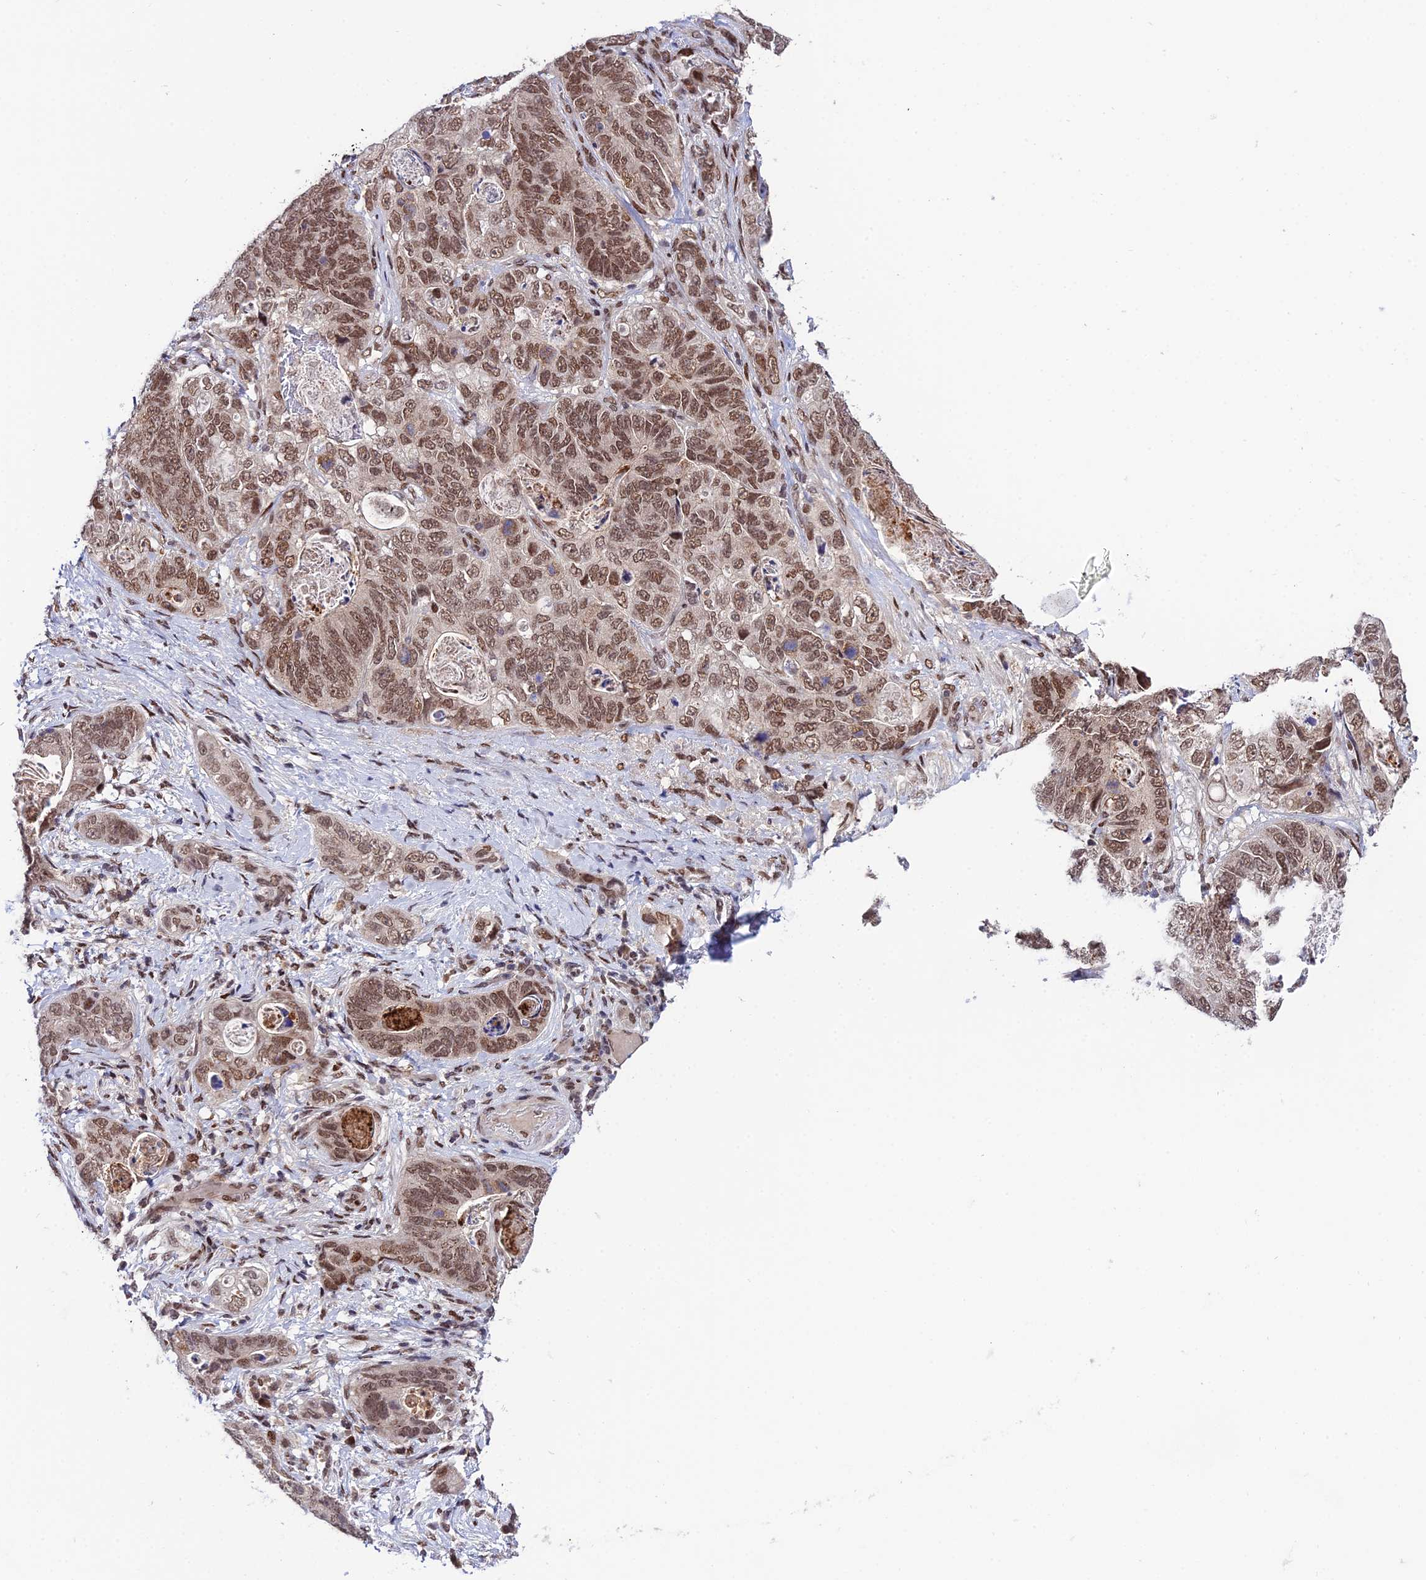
{"staining": {"intensity": "moderate", "quantity": ">75%", "location": "nuclear"}, "tissue": "stomach cancer", "cell_type": "Tumor cells", "image_type": "cancer", "snomed": [{"axis": "morphology", "description": "Normal tissue, NOS"}, {"axis": "morphology", "description": "Adenocarcinoma, NOS"}, {"axis": "topography", "description": "Stomach"}], "caption": "Human adenocarcinoma (stomach) stained for a protein (brown) displays moderate nuclear positive positivity in approximately >75% of tumor cells.", "gene": "SYT15", "patient": {"sex": "female", "age": 89}}